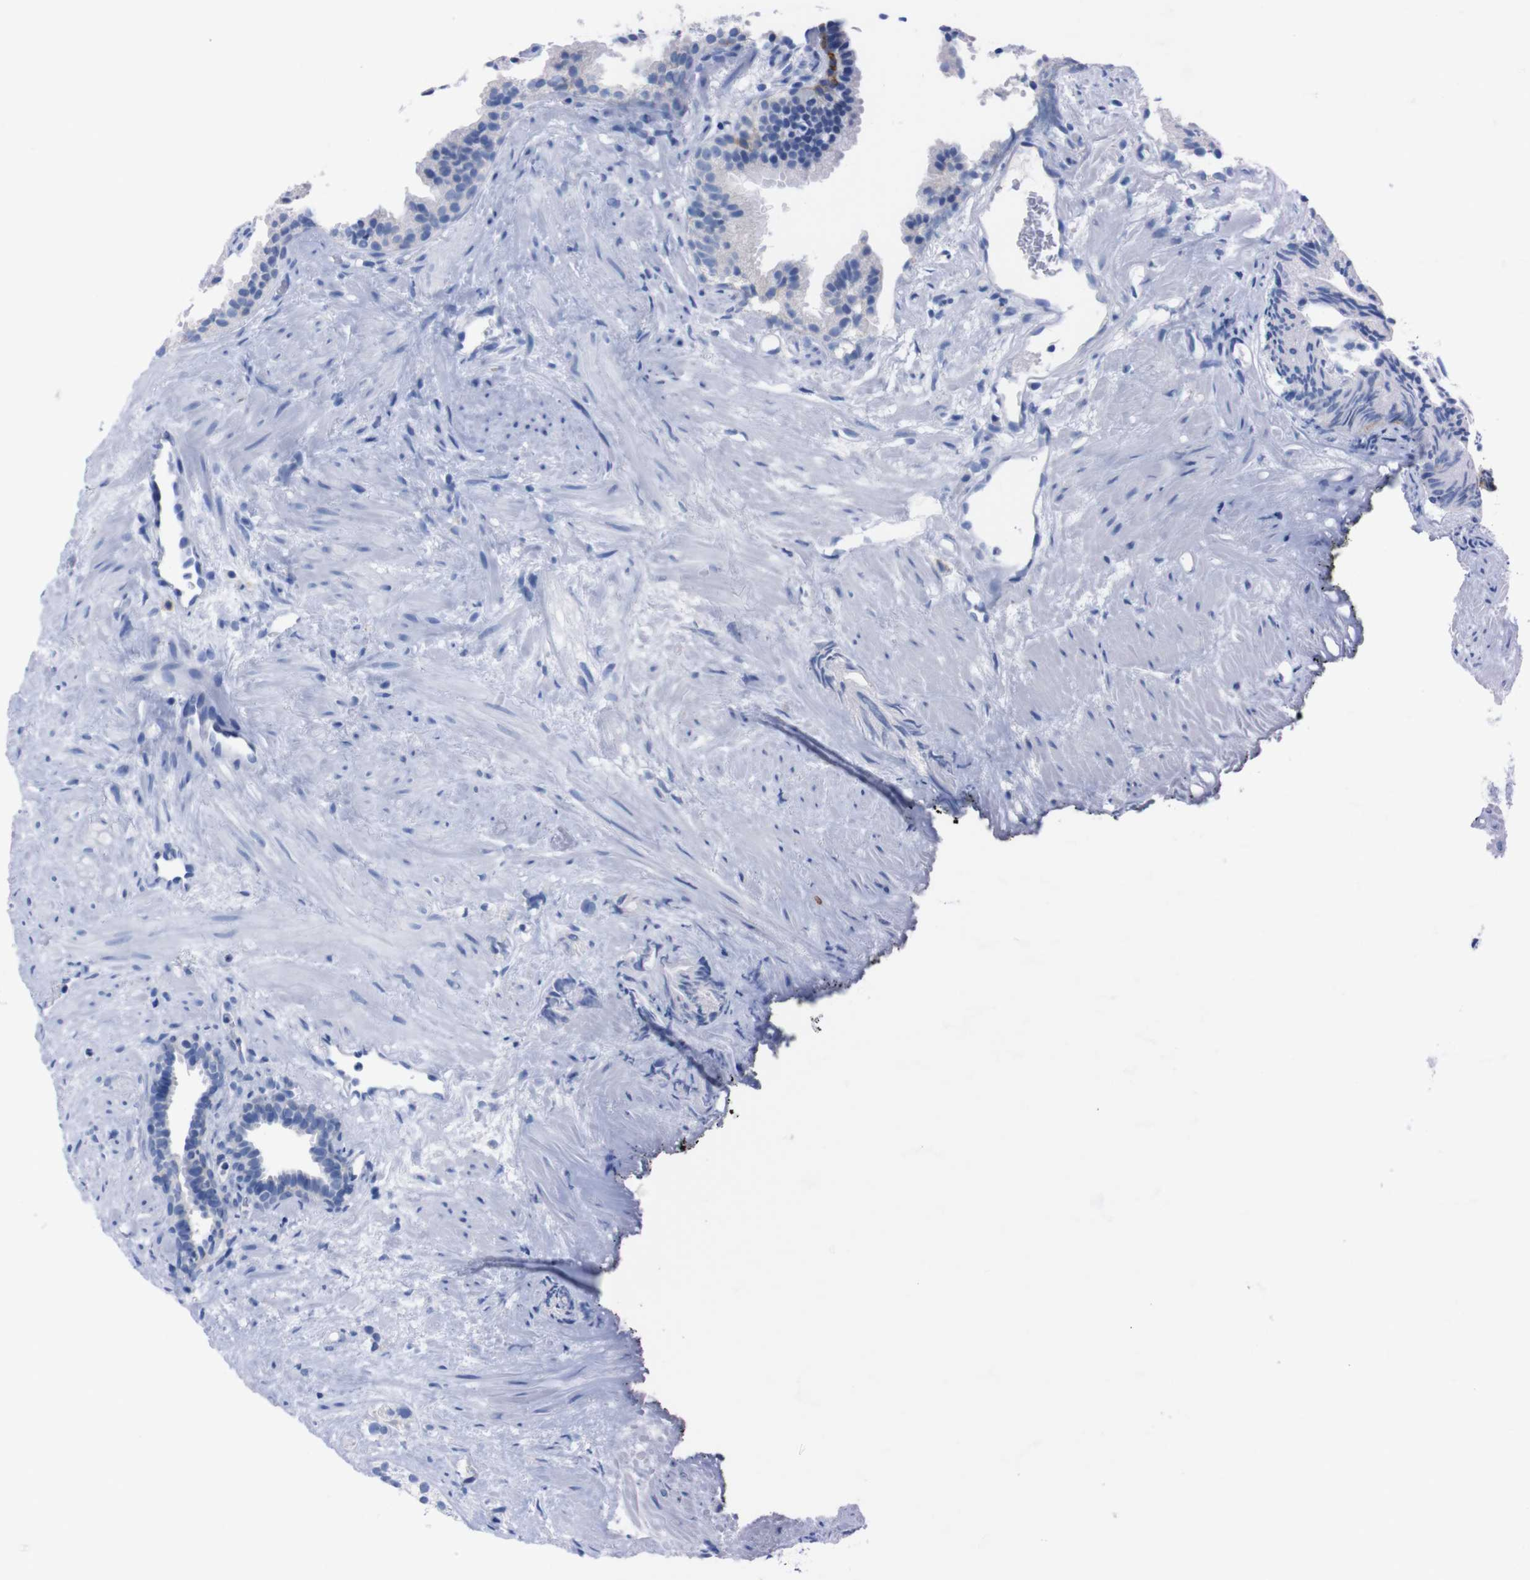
{"staining": {"intensity": "negative", "quantity": "none", "location": "none"}, "tissue": "prostate cancer", "cell_type": "Tumor cells", "image_type": "cancer", "snomed": [{"axis": "morphology", "description": "Adenocarcinoma, Low grade"}, {"axis": "topography", "description": "Prostate"}], "caption": "Image shows no protein staining in tumor cells of prostate cancer tissue. (DAB immunohistochemistry (IHC) with hematoxylin counter stain).", "gene": "TMEM243", "patient": {"sex": "male", "age": 89}}